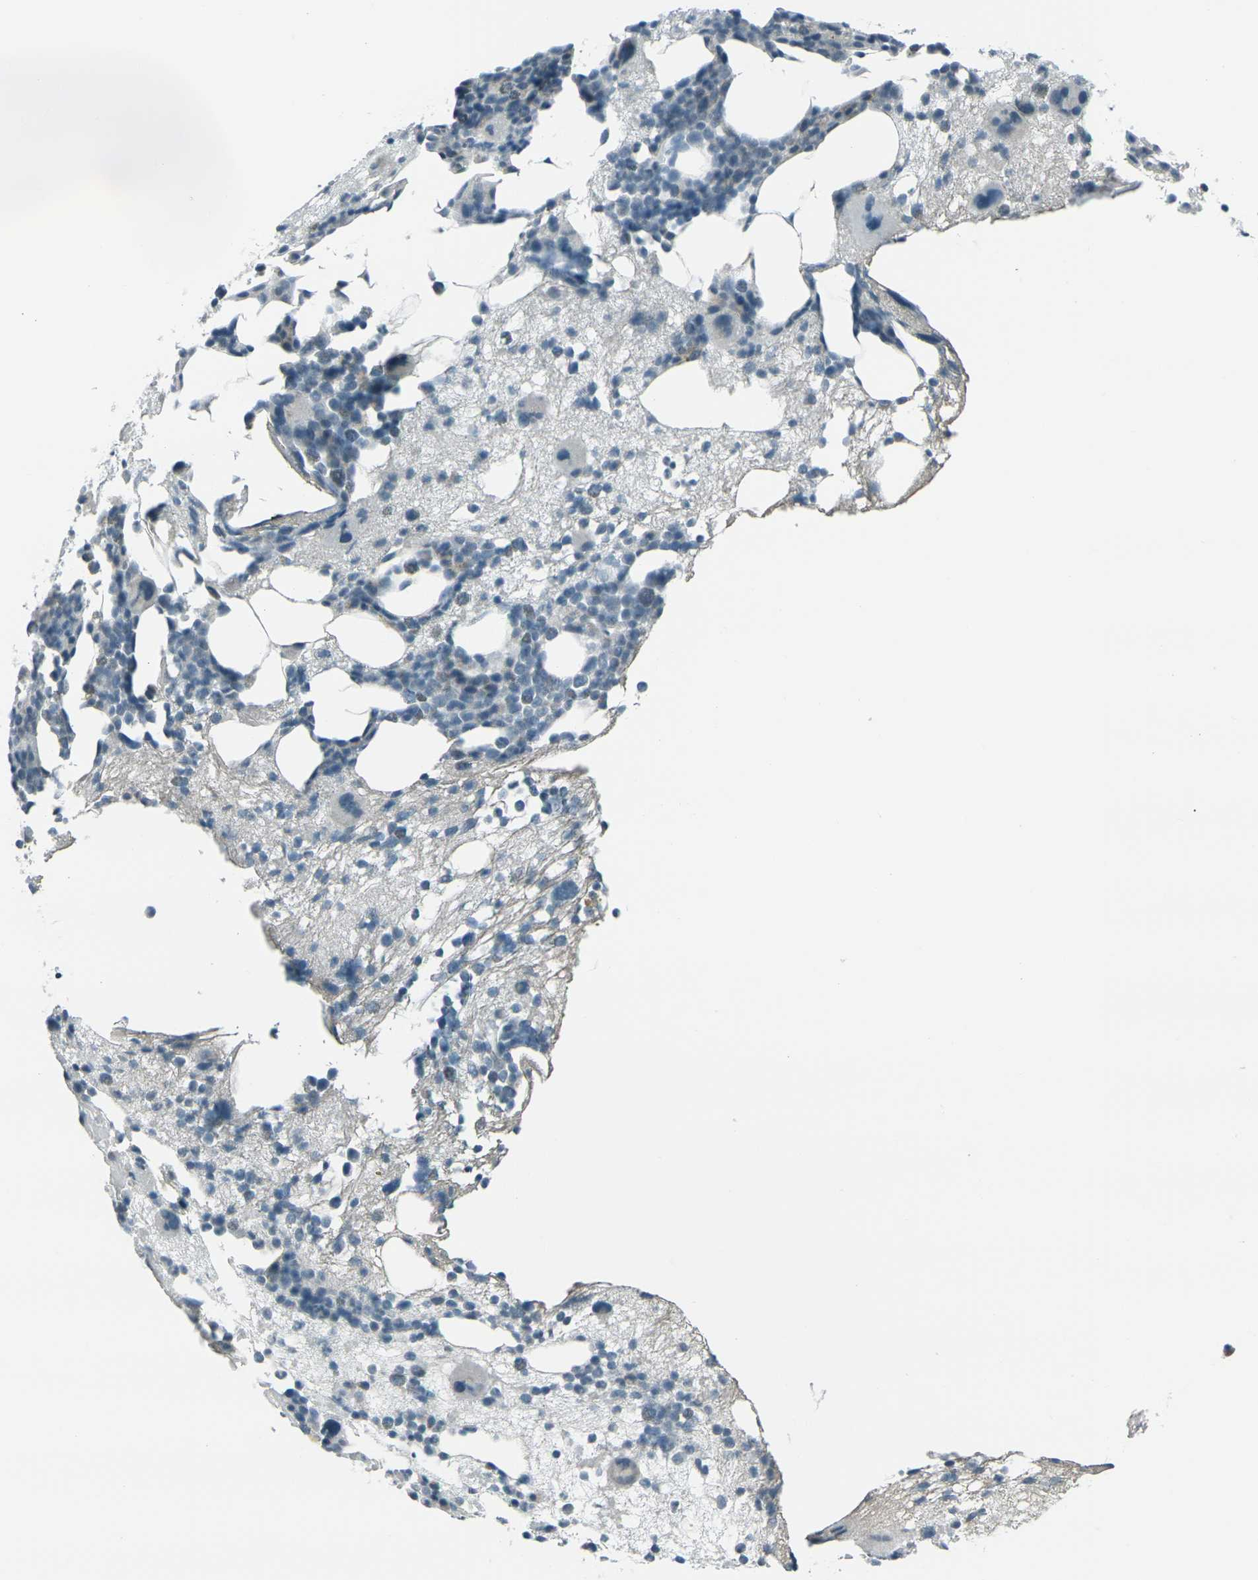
{"staining": {"intensity": "moderate", "quantity": "<25%", "location": "cytoplasmic/membranous"}, "tissue": "bone marrow", "cell_type": "Hematopoietic cells", "image_type": "normal", "snomed": [{"axis": "morphology", "description": "Normal tissue, NOS"}, {"axis": "morphology", "description": "Inflammation, NOS"}, {"axis": "topography", "description": "Bone marrow"}], "caption": "This histopathology image demonstrates immunohistochemistry (IHC) staining of benign human bone marrow, with low moderate cytoplasmic/membranous expression in about <25% of hematopoietic cells.", "gene": "H2BC1", "patient": {"sex": "male", "age": 43}}